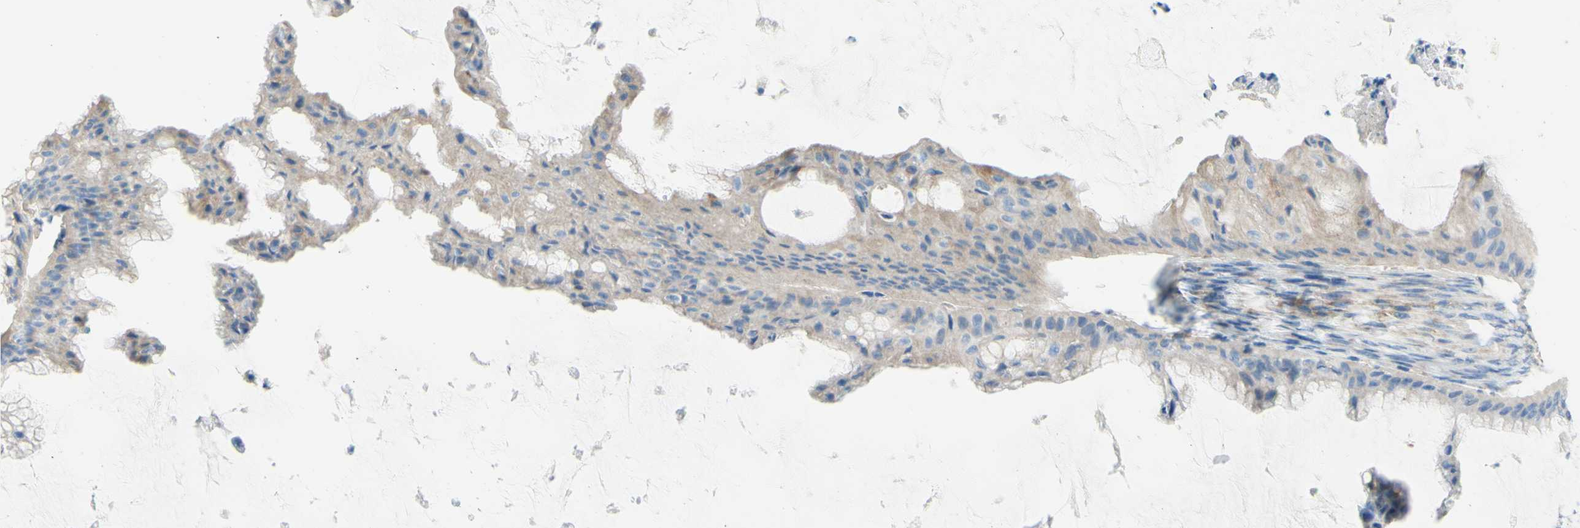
{"staining": {"intensity": "moderate", "quantity": "25%-75%", "location": "cytoplasmic/membranous"}, "tissue": "ovarian cancer", "cell_type": "Tumor cells", "image_type": "cancer", "snomed": [{"axis": "morphology", "description": "Cystadenocarcinoma, mucinous, NOS"}, {"axis": "topography", "description": "Ovary"}], "caption": "Mucinous cystadenocarcinoma (ovarian) stained with immunohistochemistry (IHC) shows moderate cytoplasmic/membranous staining in about 25%-75% of tumor cells. (Stains: DAB (3,3'-diaminobenzidine) in brown, nuclei in blue, Microscopy: brightfield microscopy at high magnification).", "gene": "RETREG2", "patient": {"sex": "female", "age": 61}}